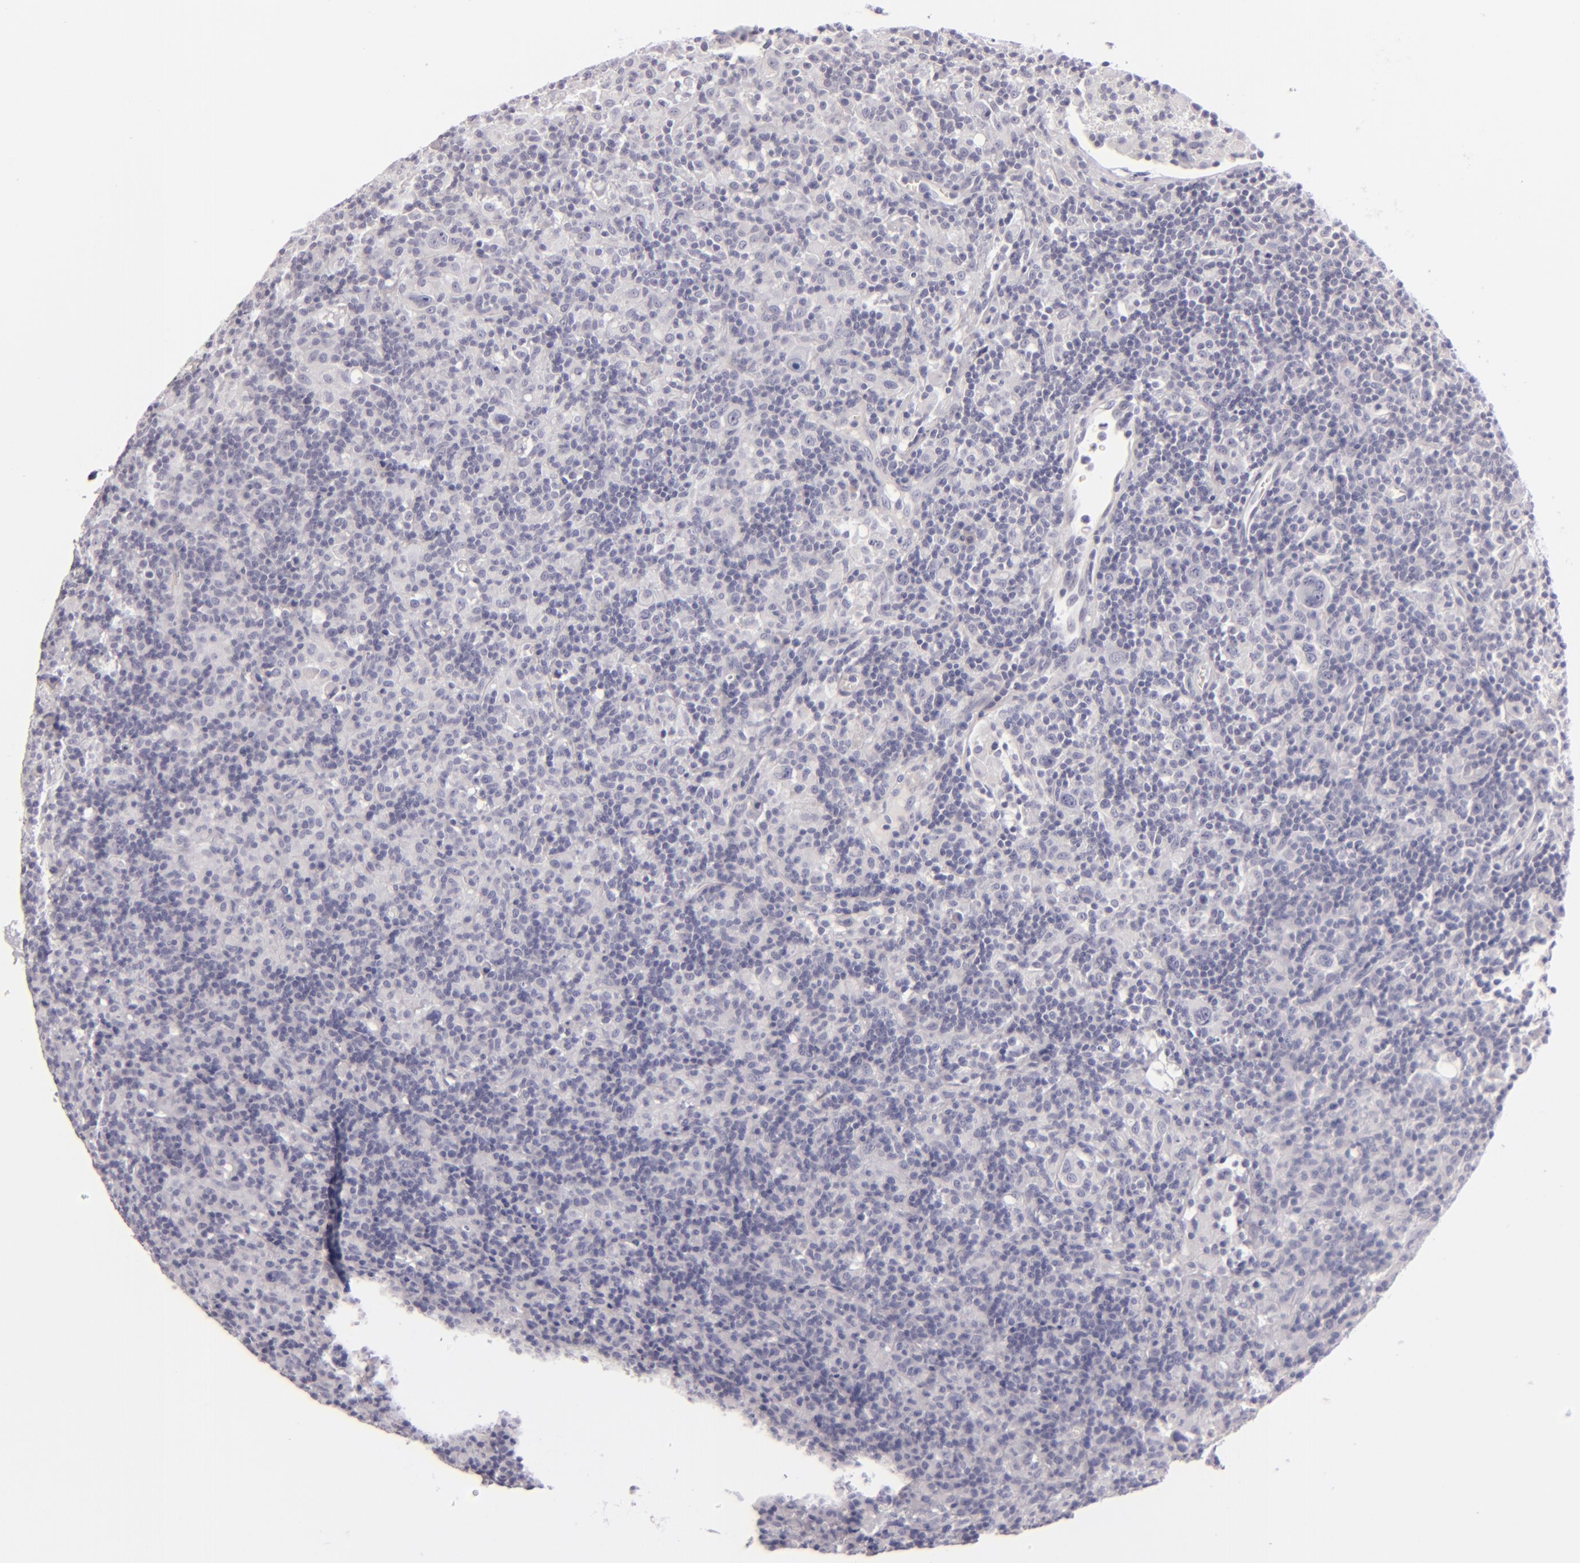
{"staining": {"intensity": "negative", "quantity": "none", "location": "none"}, "tissue": "lymphoma", "cell_type": "Tumor cells", "image_type": "cancer", "snomed": [{"axis": "morphology", "description": "Hodgkin's disease, NOS"}, {"axis": "topography", "description": "Lymph node"}], "caption": "Immunohistochemistry (IHC) histopathology image of neoplastic tissue: Hodgkin's disease stained with DAB shows no significant protein staining in tumor cells.", "gene": "F13A1", "patient": {"sex": "male", "age": 46}}